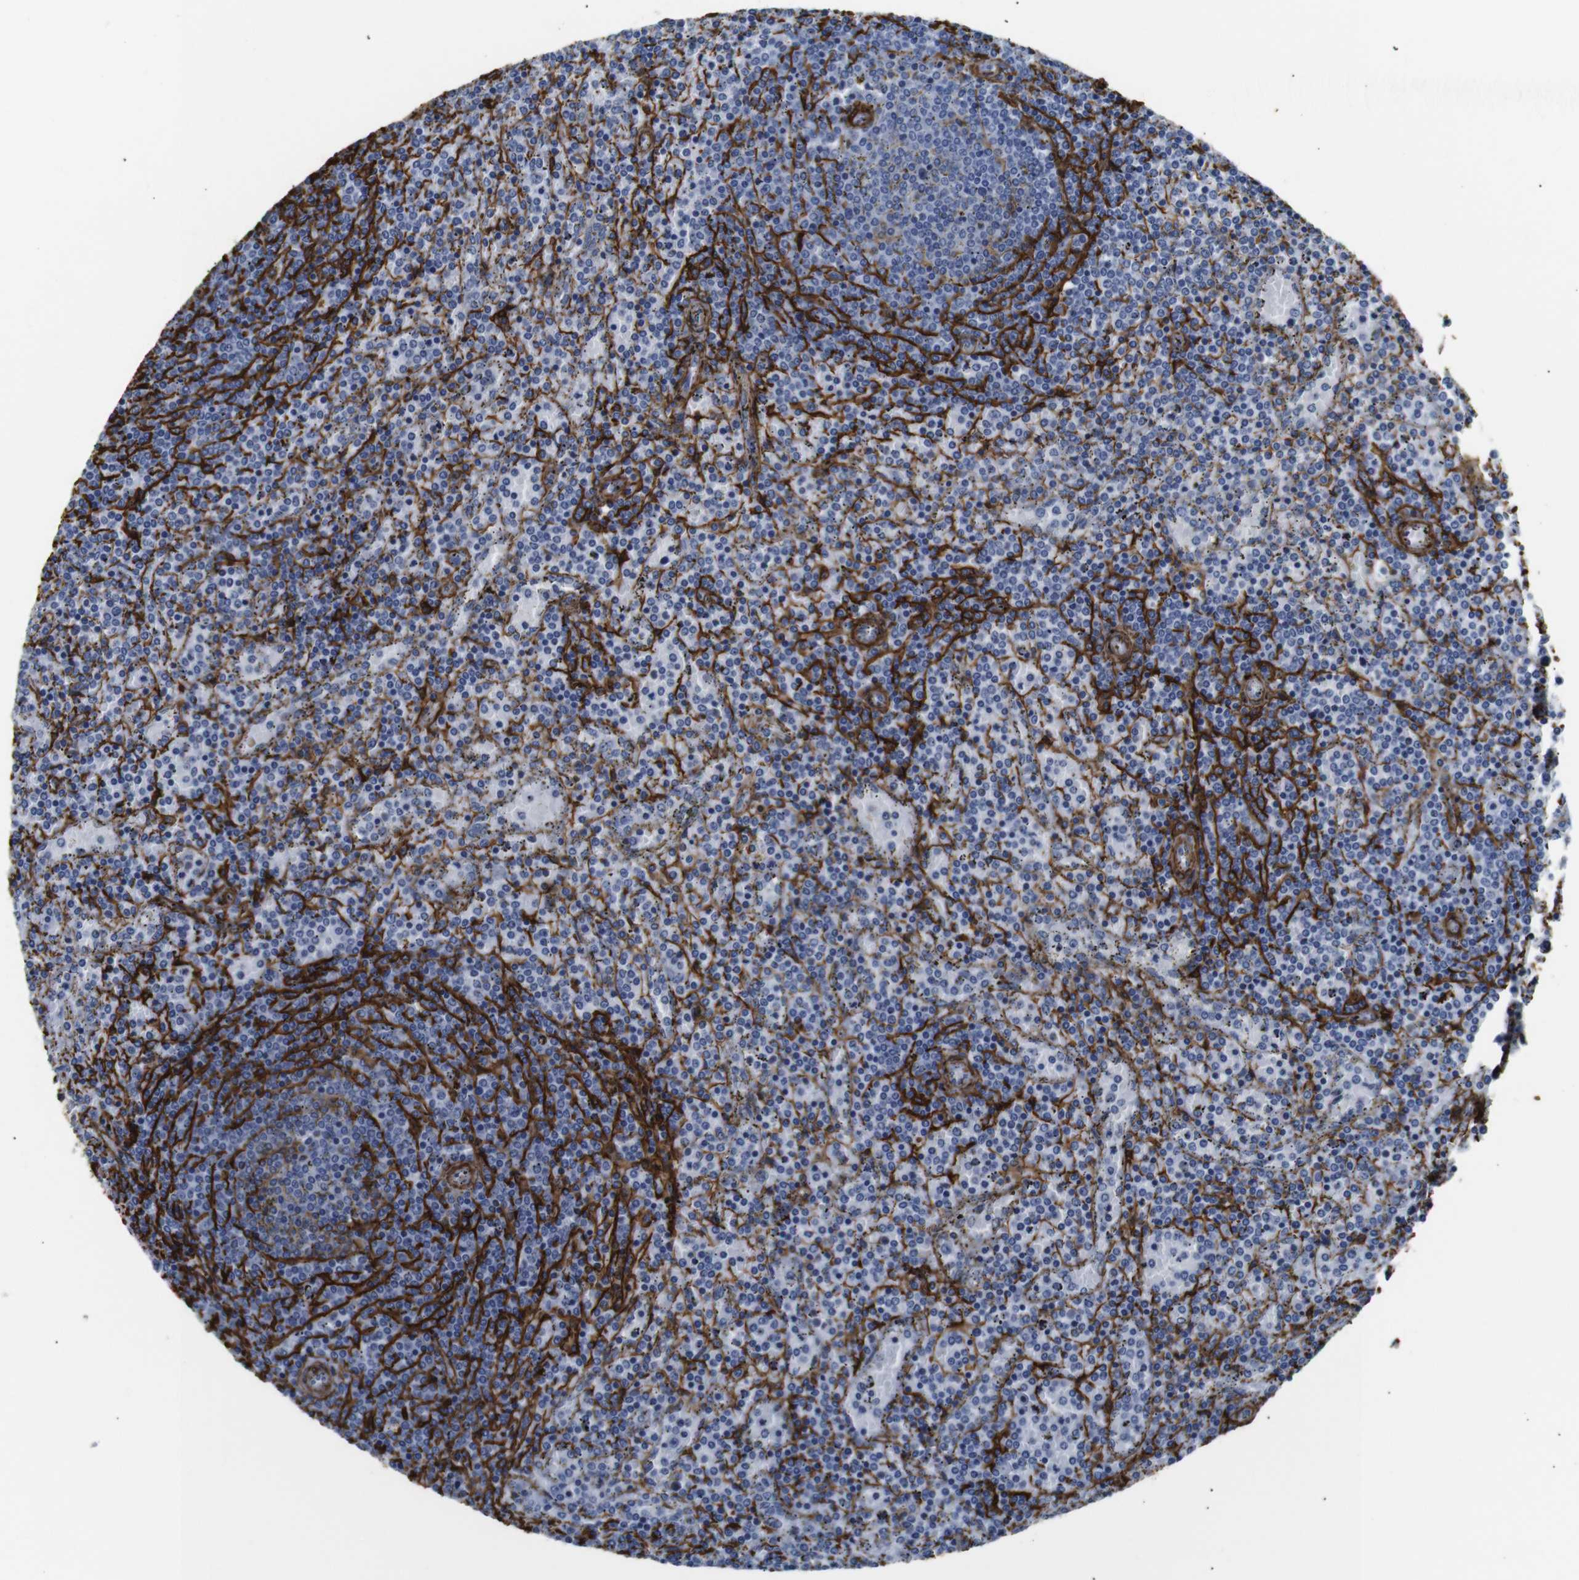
{"staining": {"intensity": "negative", "quantity": "none", "location": "none"}, "tissue": "lymphoma", "cell_type": "Tumor cells", "image_type": "cancer", "snomed": [{"axis": "morphology", "description": "Malignant lymphoma, non-Hodgkin's type, Low grade"}, {"axis": "topography", "description": "Spleen"}], "caption": "IHC of human low-grade malignant lymphoma, non-Hodgkin's type reveals no staining in tumor cells. (DAB IHC, high magnification).", "gene": "ACTA2", "patient": {"sex": "female", "age": 77}}